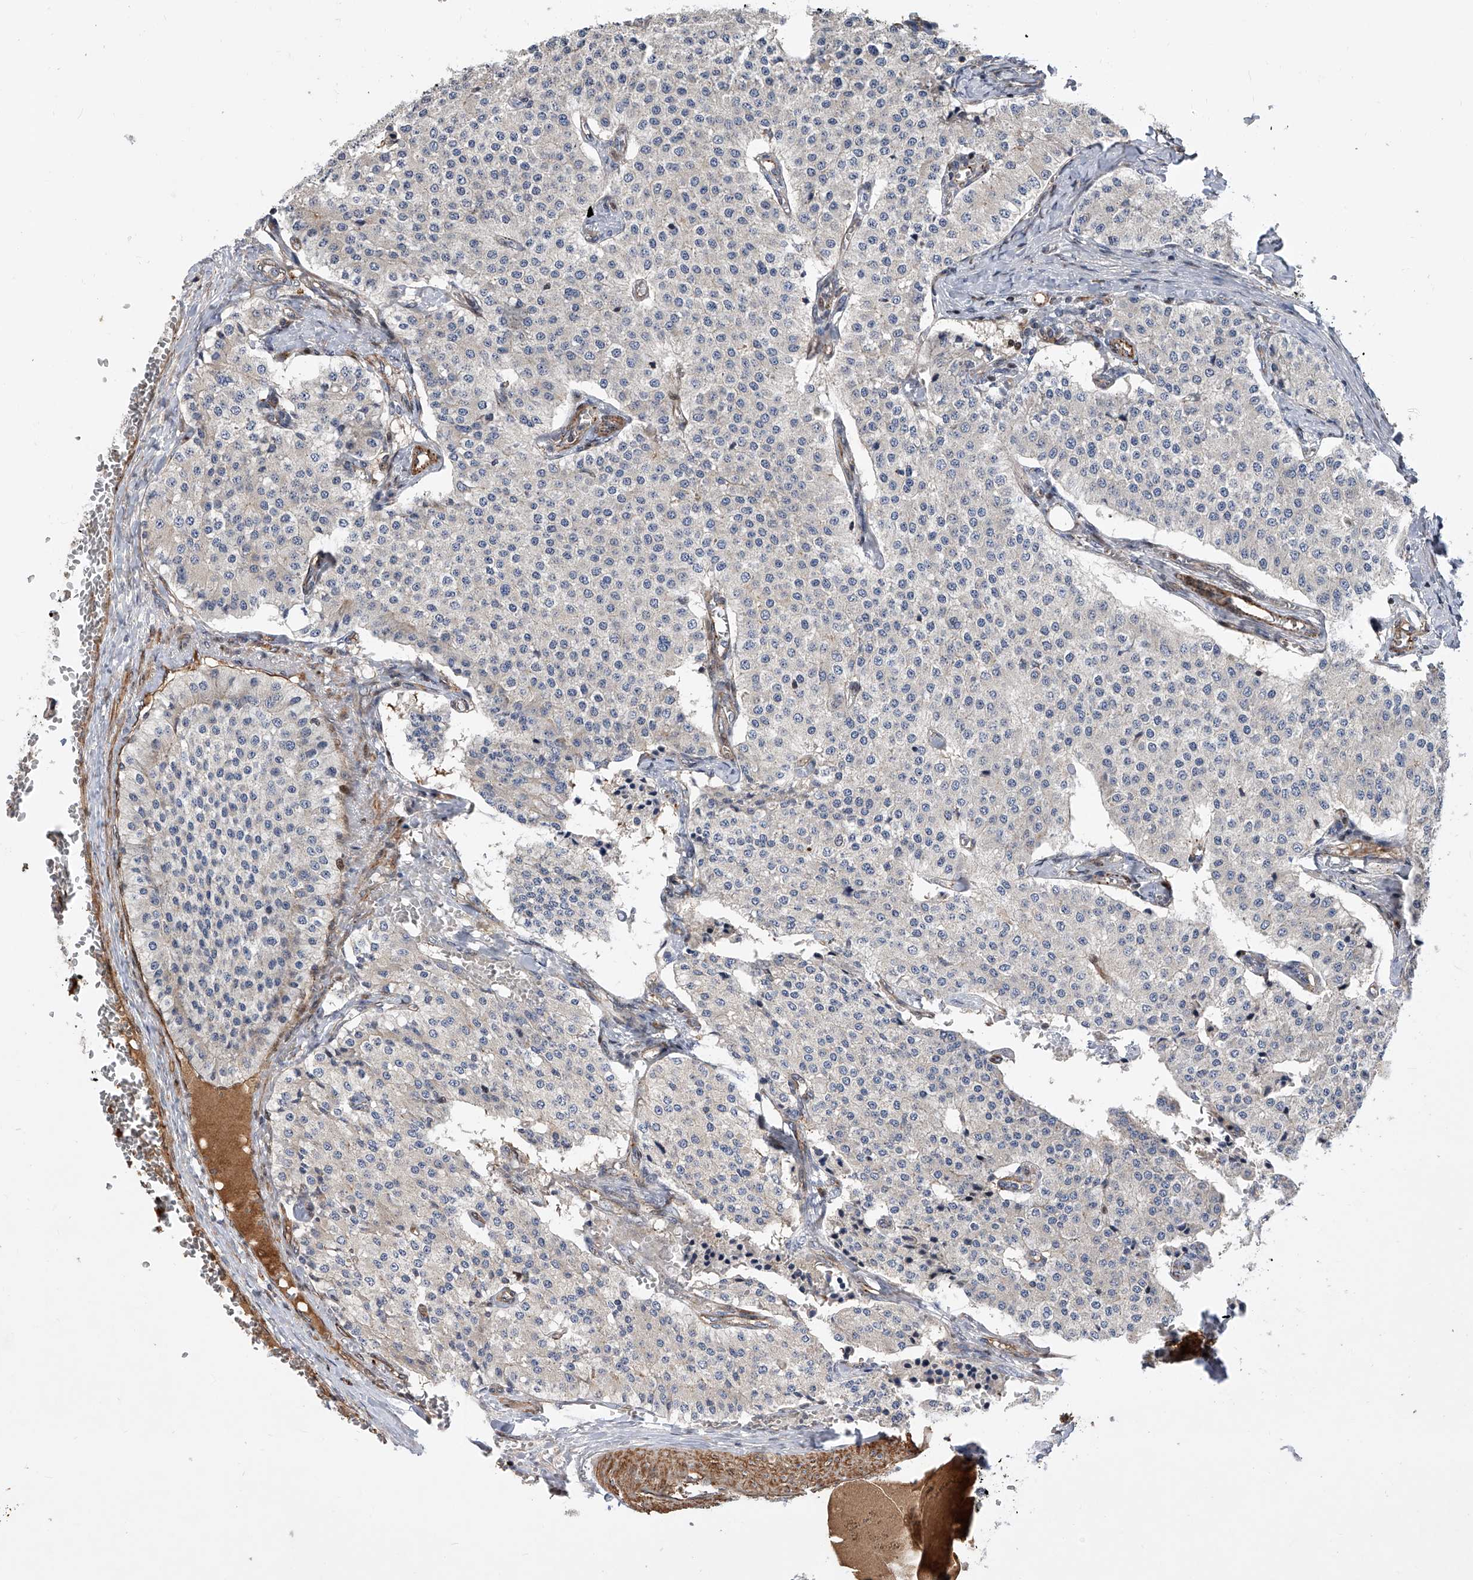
{"staining": {"intensity": "negative", "quantity": "none", "location": "none"}, "tissue": "carcinoid", "cell_type": "Tumor cells", "image_type": "cancer", "snomed": [{"axis": "morphology", "description": "Carcinoid, malignant, NOS"}, {"axis": "topography", "description": "Colon"}], "caption": "This is an IHC photomicrograph of carcinoid. There is no expression in tumor cells.", "gene": "PDSS2", "patient": {"sex": "female", "age": 52}}